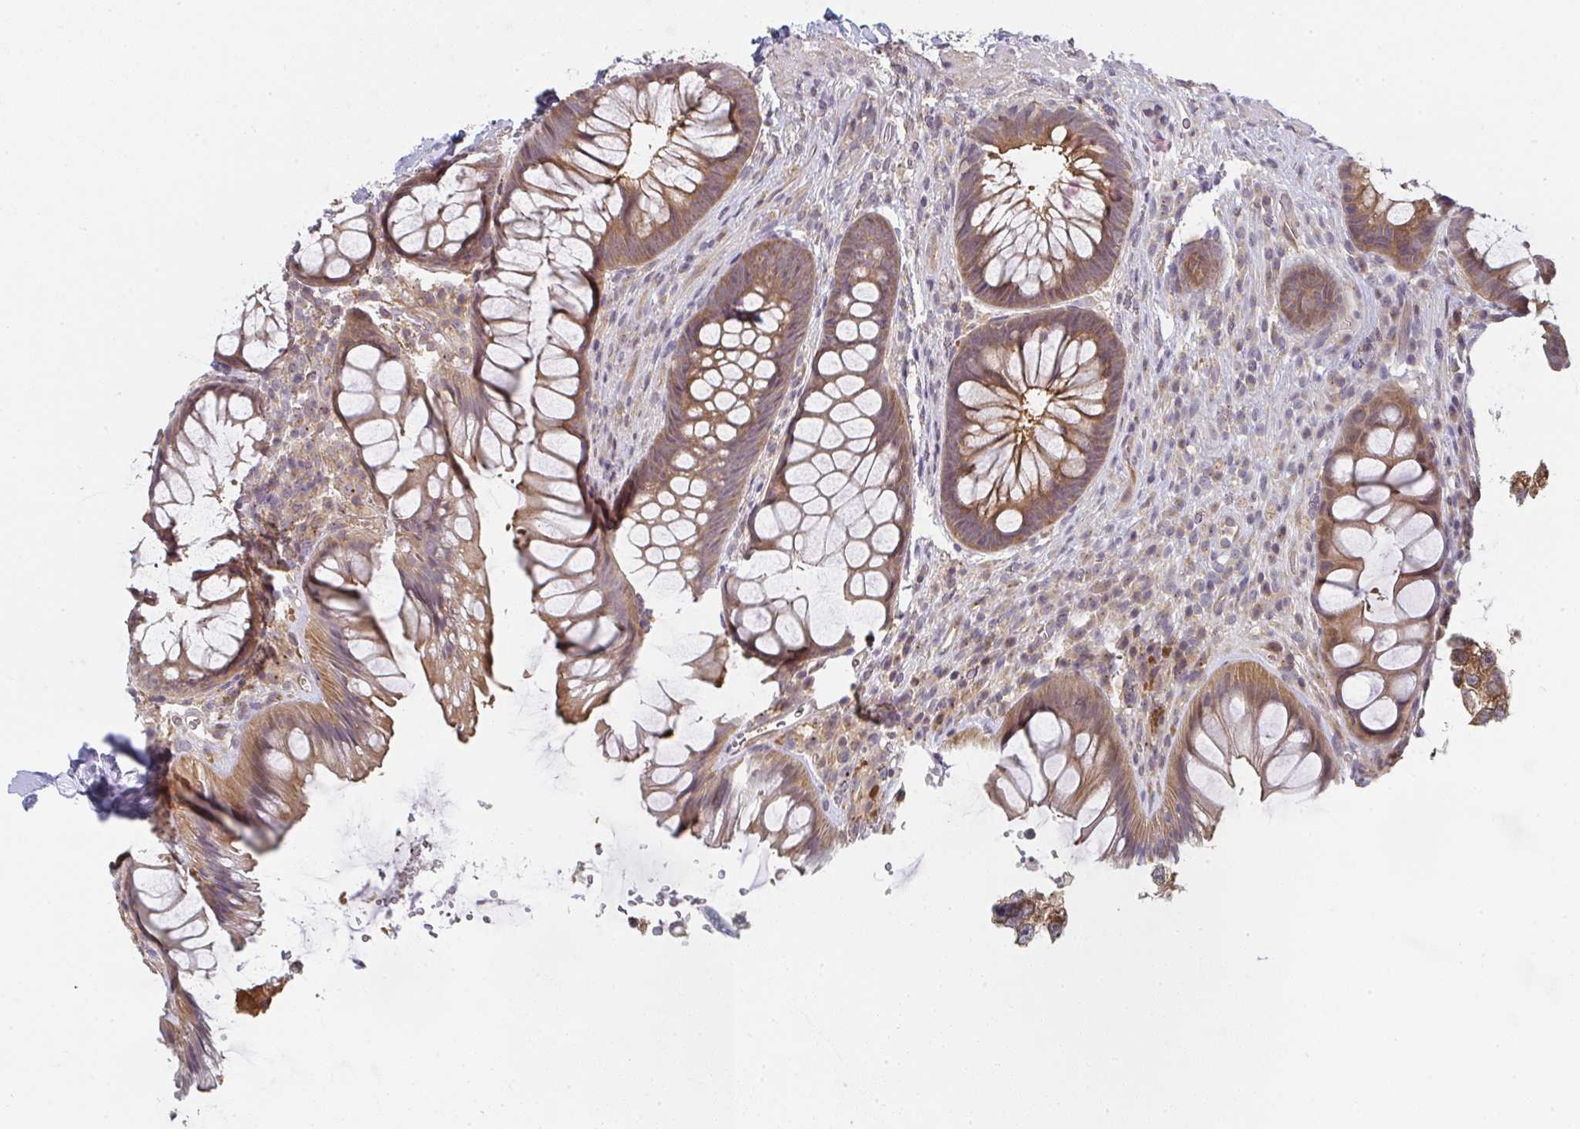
{"staining": {"intensity": "moderate", "quantity": ">75%", "location": "cytoplasmic/membranous"}, "tissue": "rectum", "cell_type": "Glandular cells", "image_type": "normal", "snomed": [{"axis": "morphology", "description": "Normal tissue, NOS"}, {"axis": "topography", "description": "Rectum"}], "caption": "A medium amount of moderate cytoplasmic/membranous expression is seen in about >75% of glandular cells in benign rectum.", "gene": "RANGRF", "patient": {"sex": "male", "age": 53}}